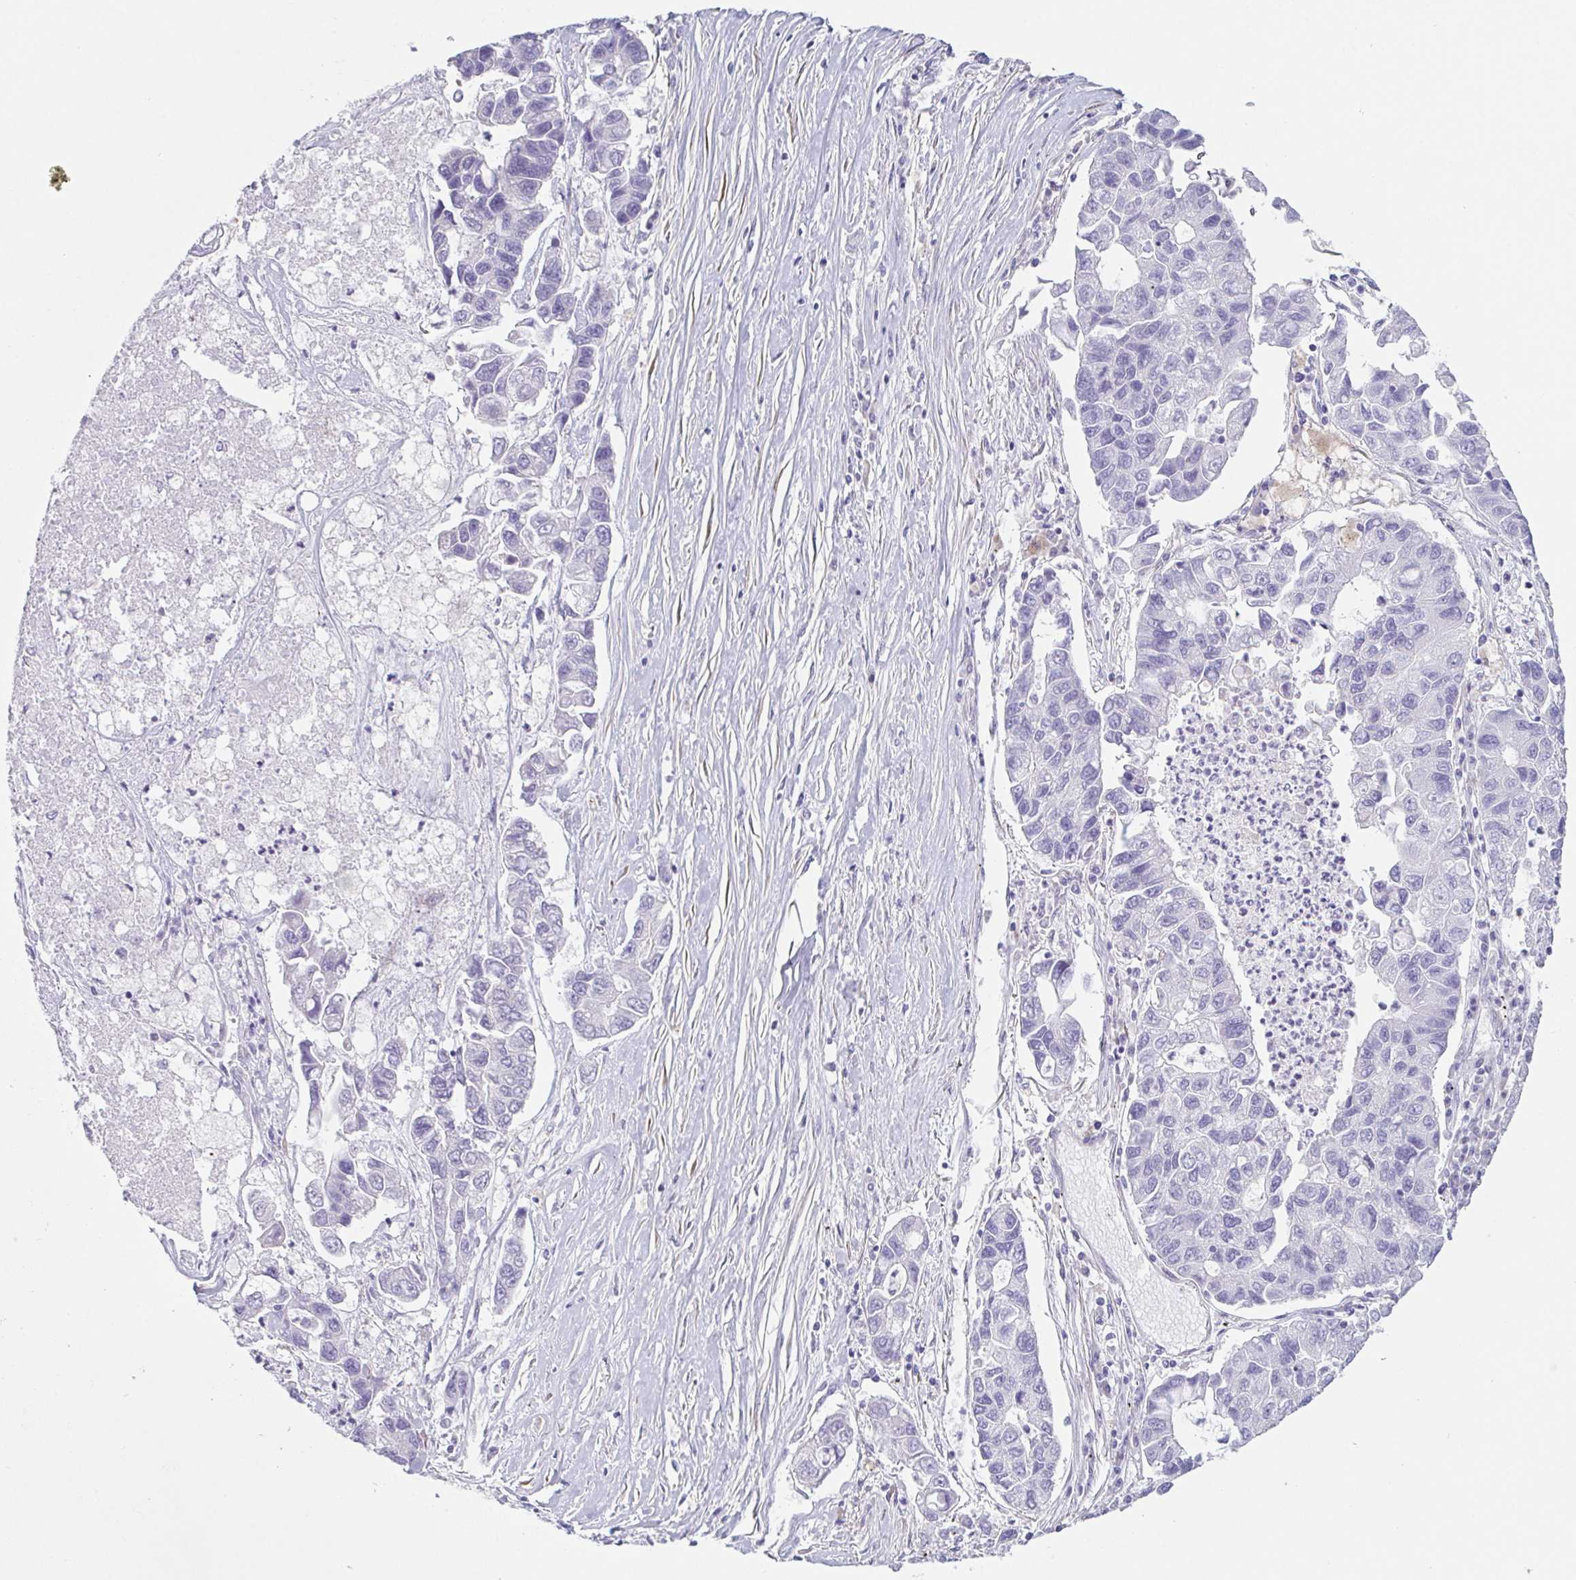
{"staining": {"intensity": "negative", "quantity": "none", "location": "none"}, "tissue": "lung cancer", "cell_type": "Tumor cells", "image_type": "cancer", "snomed": [{"axis": "morphology", "description": "Adenocarcinoma, NOS"}, {"axis": "topography", "description": "Bronchus"}, {"axis": "topography", "description": "Lung"}], "caption": "This is a micrograph of immunohistochemistry staining of lung adenocarcinoma, which shows no expression in tumor cells. The staining is performed using DAB brown chromogen with nuclei counter-stained in using hematoxylin.", "gene": "HDGFL1", "patient": {"sex": "female", "age": 51}}